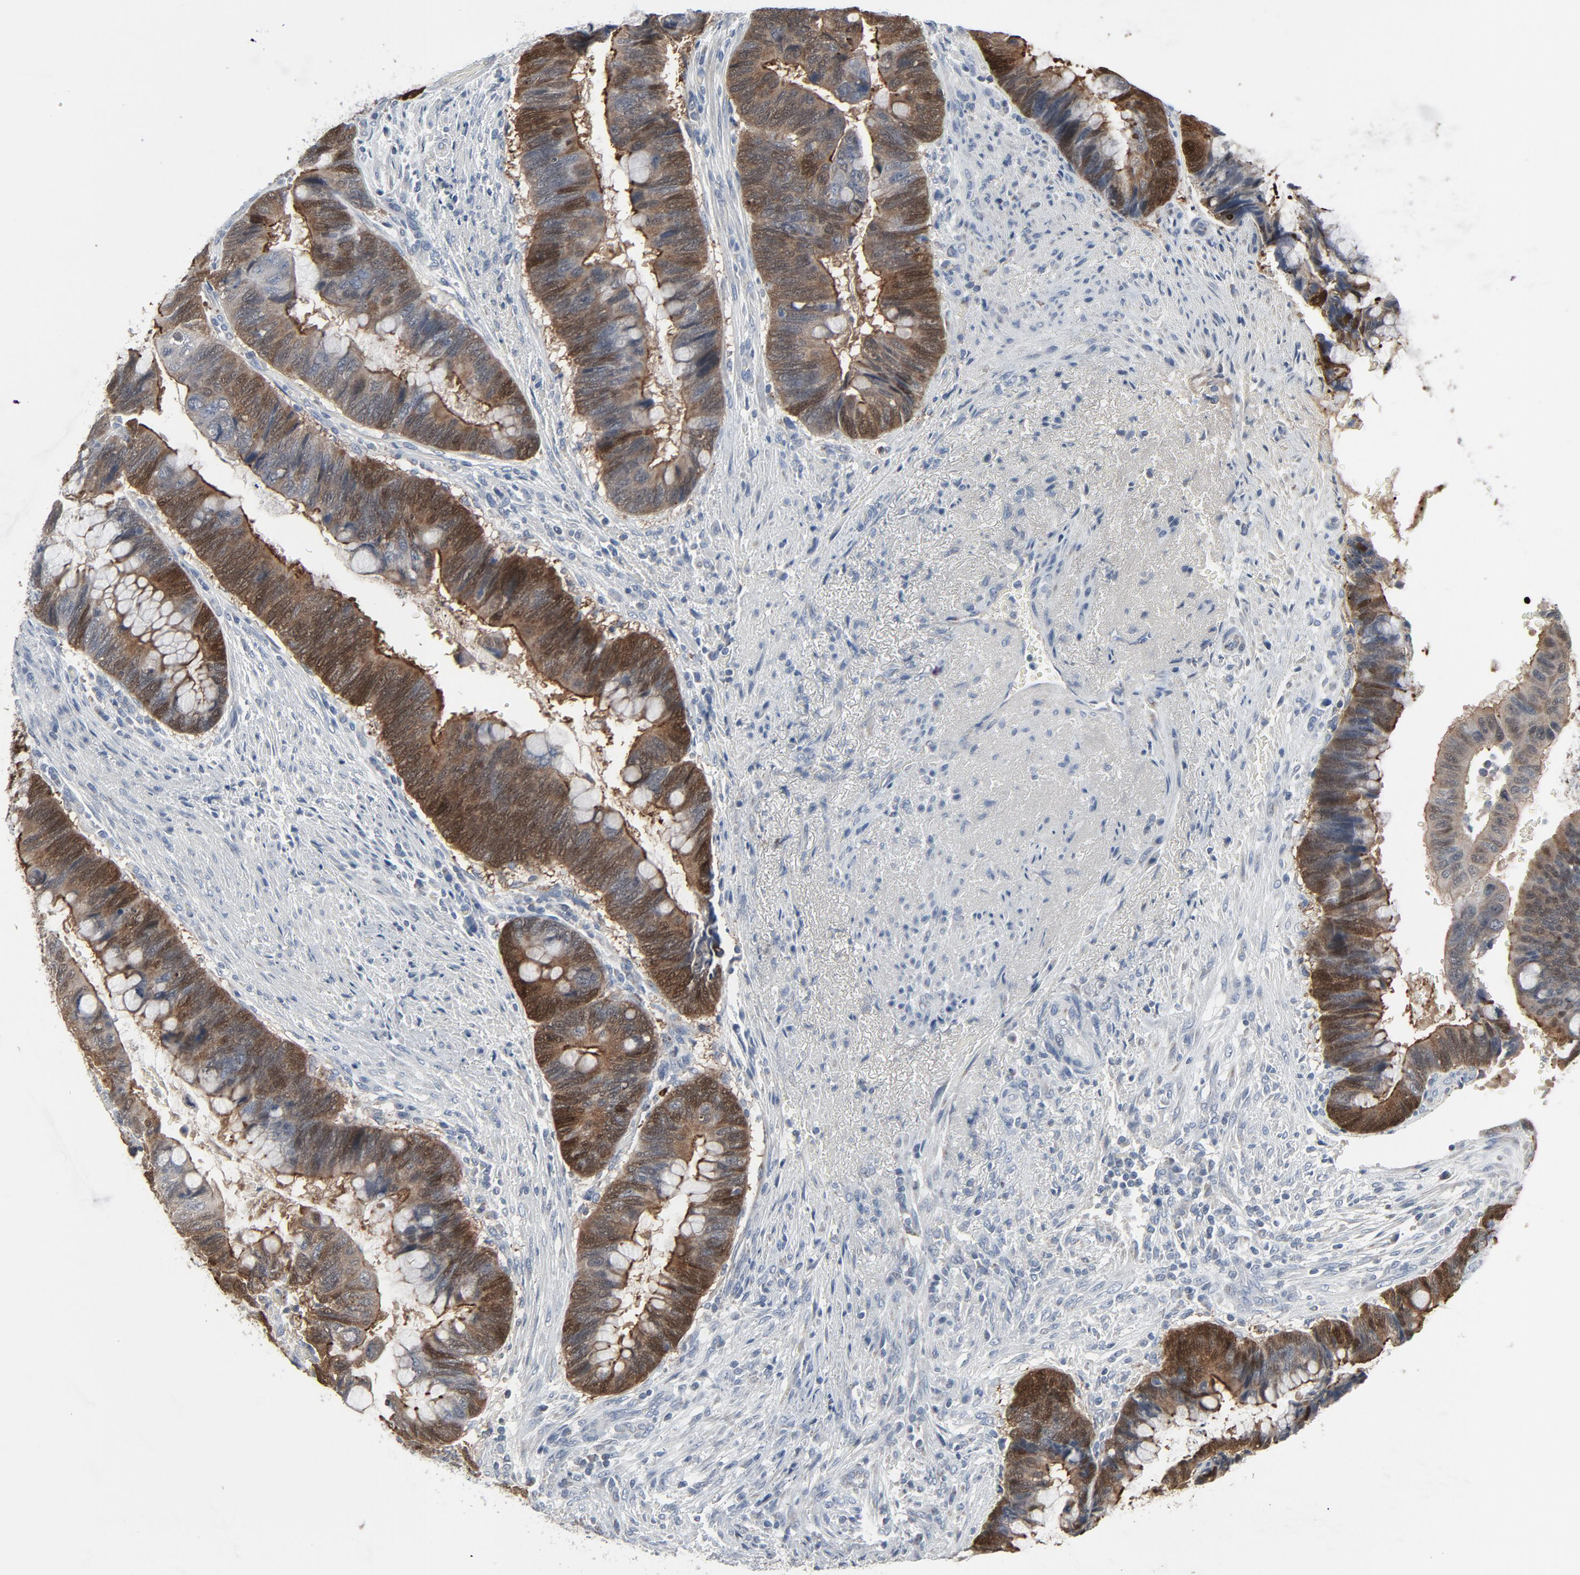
{"staining": {"intensity": "strong", "quantity": ">75%", "location": "cytoplasmic/membranous,nuclear"}, "tissue": "colorectal cancer", "cell_type": "Tumor cells", "image_type": "cancer", "snomed": [{"axis": "morphology", "description": "Normal tissue, NOS"}, {"axis": "morphology", "description": "Adenocarcinoma, NOS"}, {"axis": "topography", "description": "Rectum"}], "caption": "A high amount of strong cytoplasmic/membranous and nuclear staining is seen in about >75% of tumor cells in colorectal adenocarcinoma tissue.", "gene": "GPX2", "patient": {"sex": "male", "age": 92}}